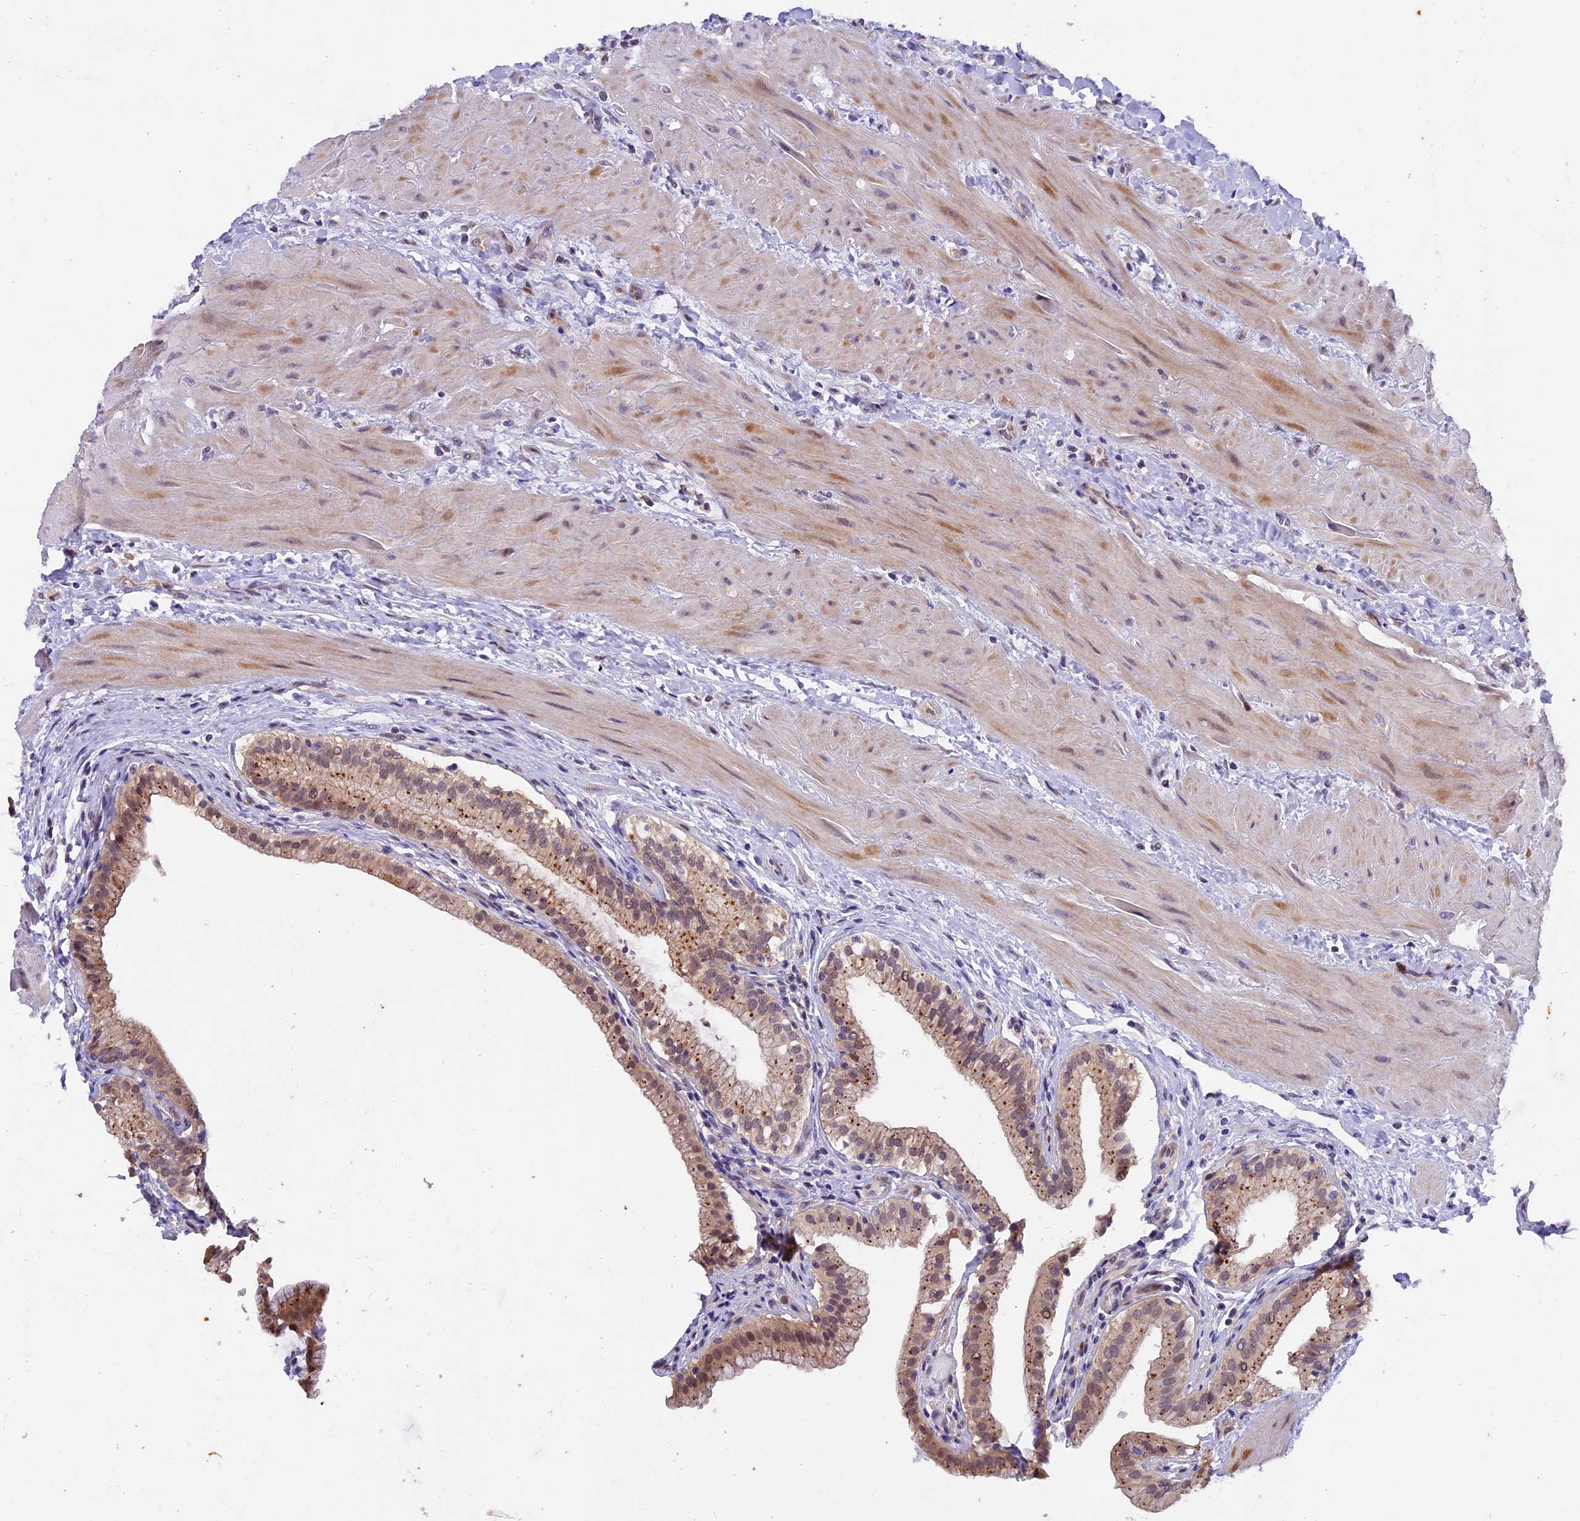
{"staining": {"intensity": "moderate", "quantity": ">75%", "location": "cytoplasmic/membranous"}, "tissue": "gallbladder", "cell_type": "Glandular cells", "image_type": "normal", "snomed": [{"axis": "morphology", "description": "Normal tissue, NOS"}, {"axis": "topography", "description": "Gallbladder"}], "caption": "Protein analysis of normal gallbladder displays moderate cytoplasmic/membranous positivity in about >75% of glandular cells.", "gene": "NCK2", "patient": {"sex": "male", "age": 24}}